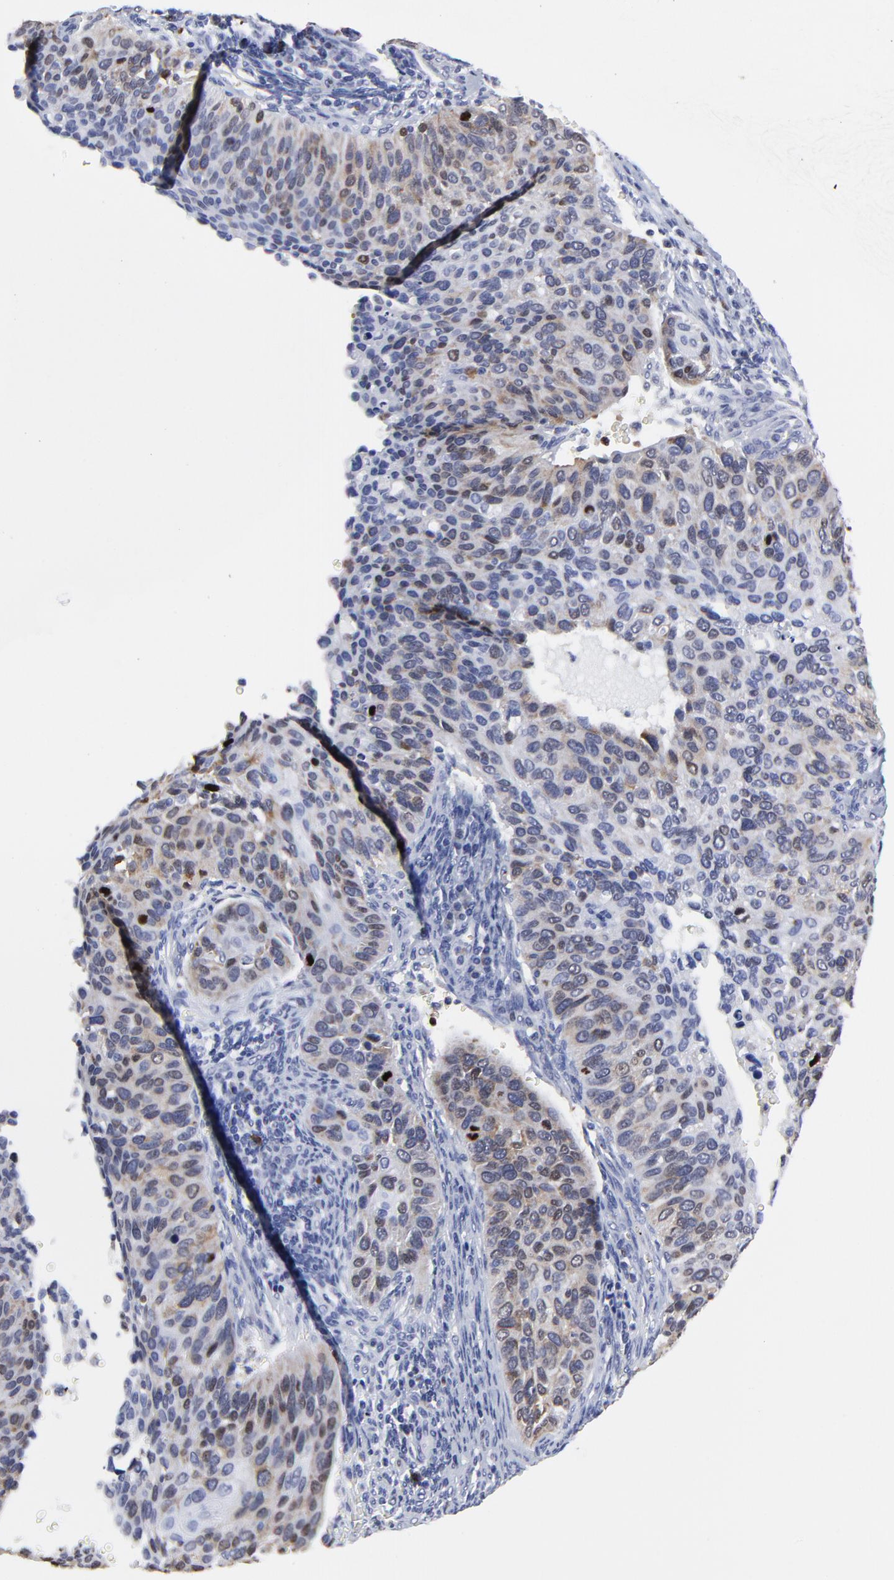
{"staining": {"intensity": "moderate", "quantity": "25%-75%", "location": "cytoplasmic/membranous,nuclear"}, "tissue": "cervical cancer", "cell_type": "Tumor cells", "image_type": "cancer", "snomed": [{"axis": "morphology", "description": "Adenocarcinoma, NOS"}, {"axis": "topography", "description": "Cervix"}], "caption": "Cervical cancer (adenocarcinoma) tissue exhibits moderate cytoplasmic/membranous and nuclear staining in approximately 25%-75% of tumor cells", "gene": "NCAPH", "patient": {"sex": "female", "age": 29}}